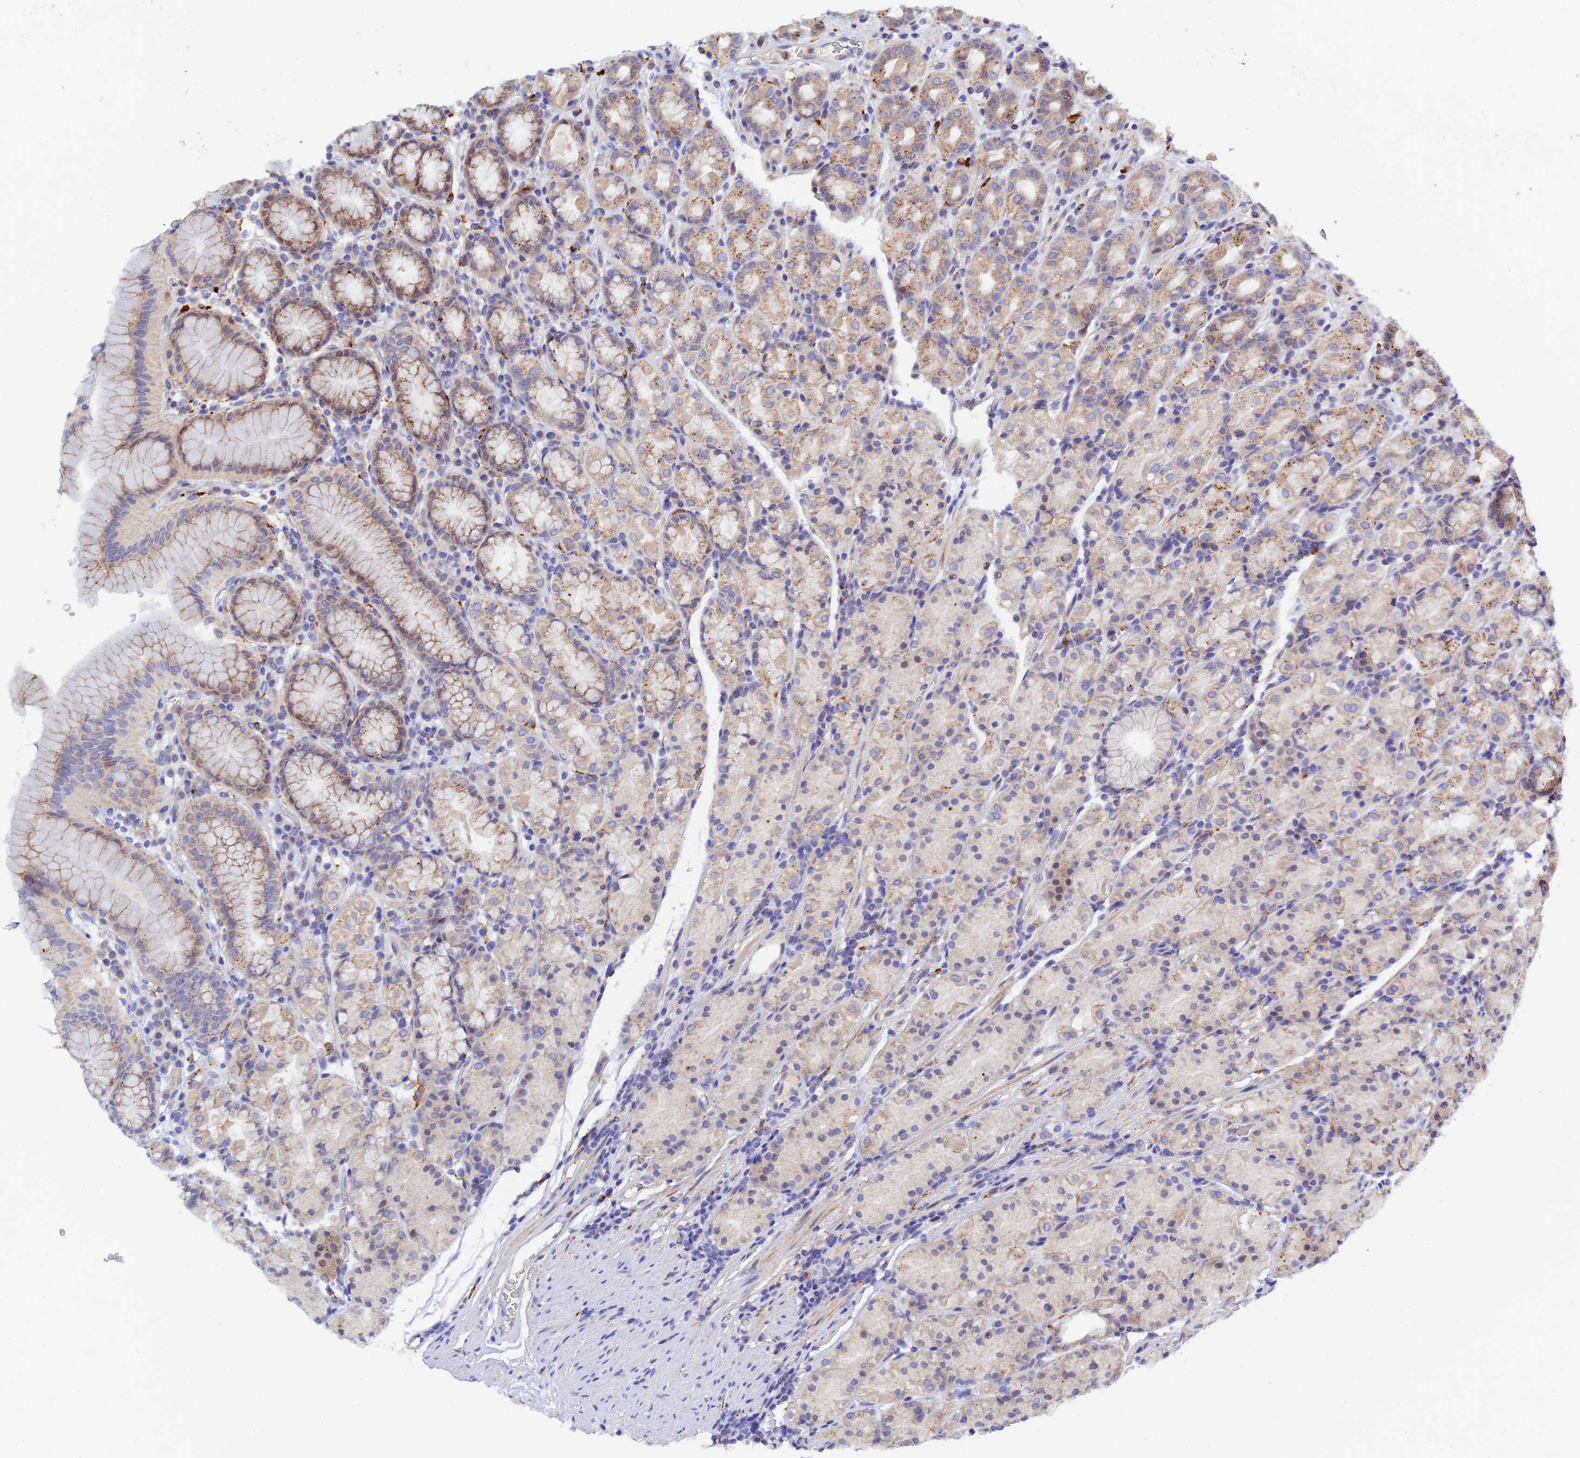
{"staining": {"intensity": "moderate", "quantity": "25%-75%", "location": "cytoplasmic/membranous"}, "tissue": "stomach", "cell_type": "Glandular cells", "image_type": "normal", "snomed": [{"axis": "morphology", "description": "Normal tissue, NOS"}, {"axis": "topography", "description": "Stomach, upper"}, {"axis": "topography", "description": "Stomach, lower"}, {"axis": "topography", "description": "Small intestine"}], "caption": "Unremarkable stomach was stained to show a protein in brown. There is medium levels of moderate cytoplasmic/membranous staining in approximately 25%-75% of glandular cells. (DAB (3,3'-diaminobenzidine) = brown stain, brightfield microscopy at high magnification).", "gene": "RPGRIP1L", "patient": {"sex": "male", "age": 68}}